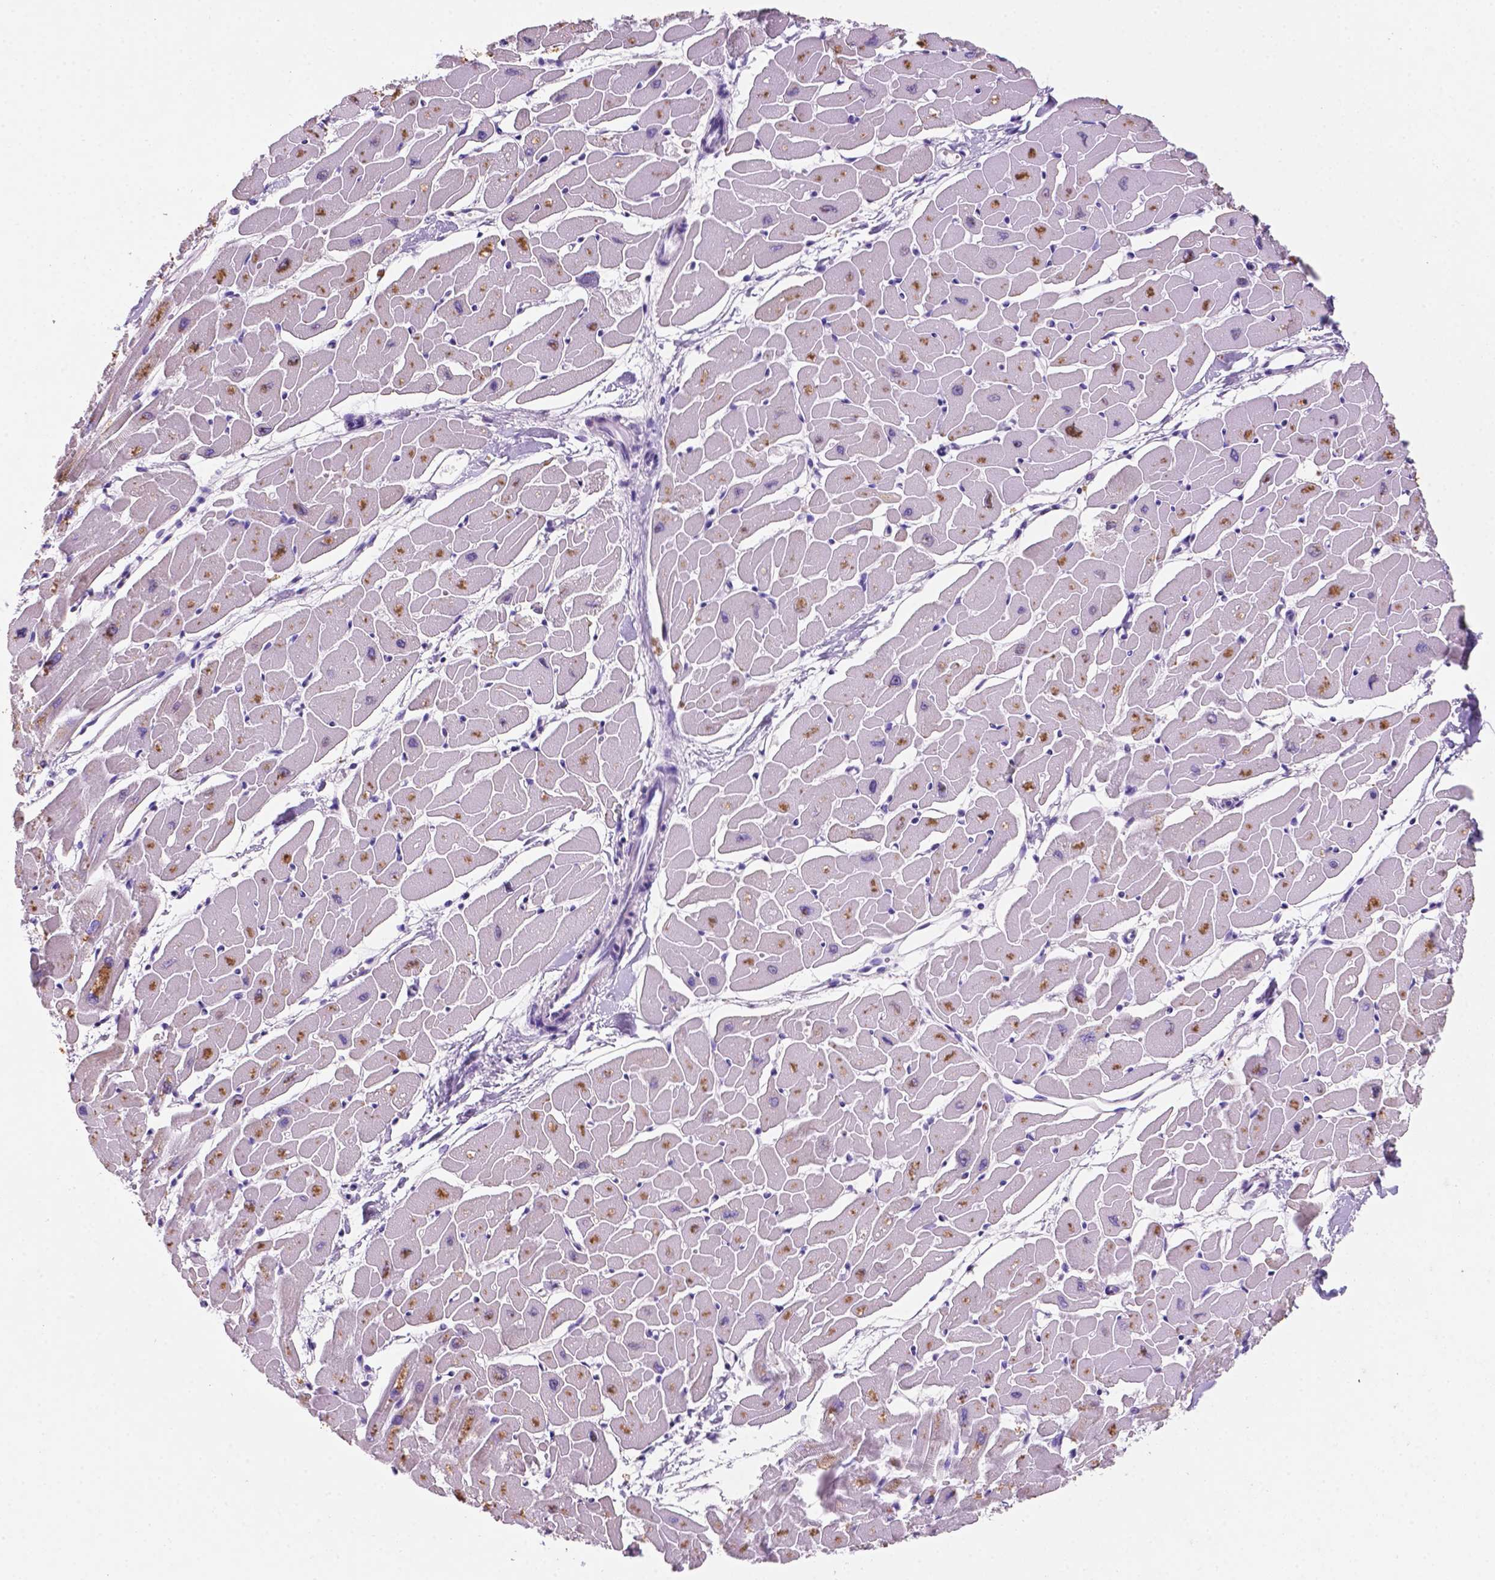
{"staining": {"intensity": "moderate", "quantity": "<25%", "location": "cytoplasmic/membranous"}, "tissue": "heart muscle", "cell_type": "Cardiomyocytes", "image_type": "normal", "snomed": [{"axis": "morphology", "description": "Normal tissue, NOS"}, {"axis": "topography", "description": "Heart"}], "caption": "Brown immunohistochemical staining in normal heart muscle displays moderate cytoplasmic/membranous expression in about <25% of cardiomyocytes.", "gene": "C18orf21", "patient": {"sex": "male", "age": 57}}